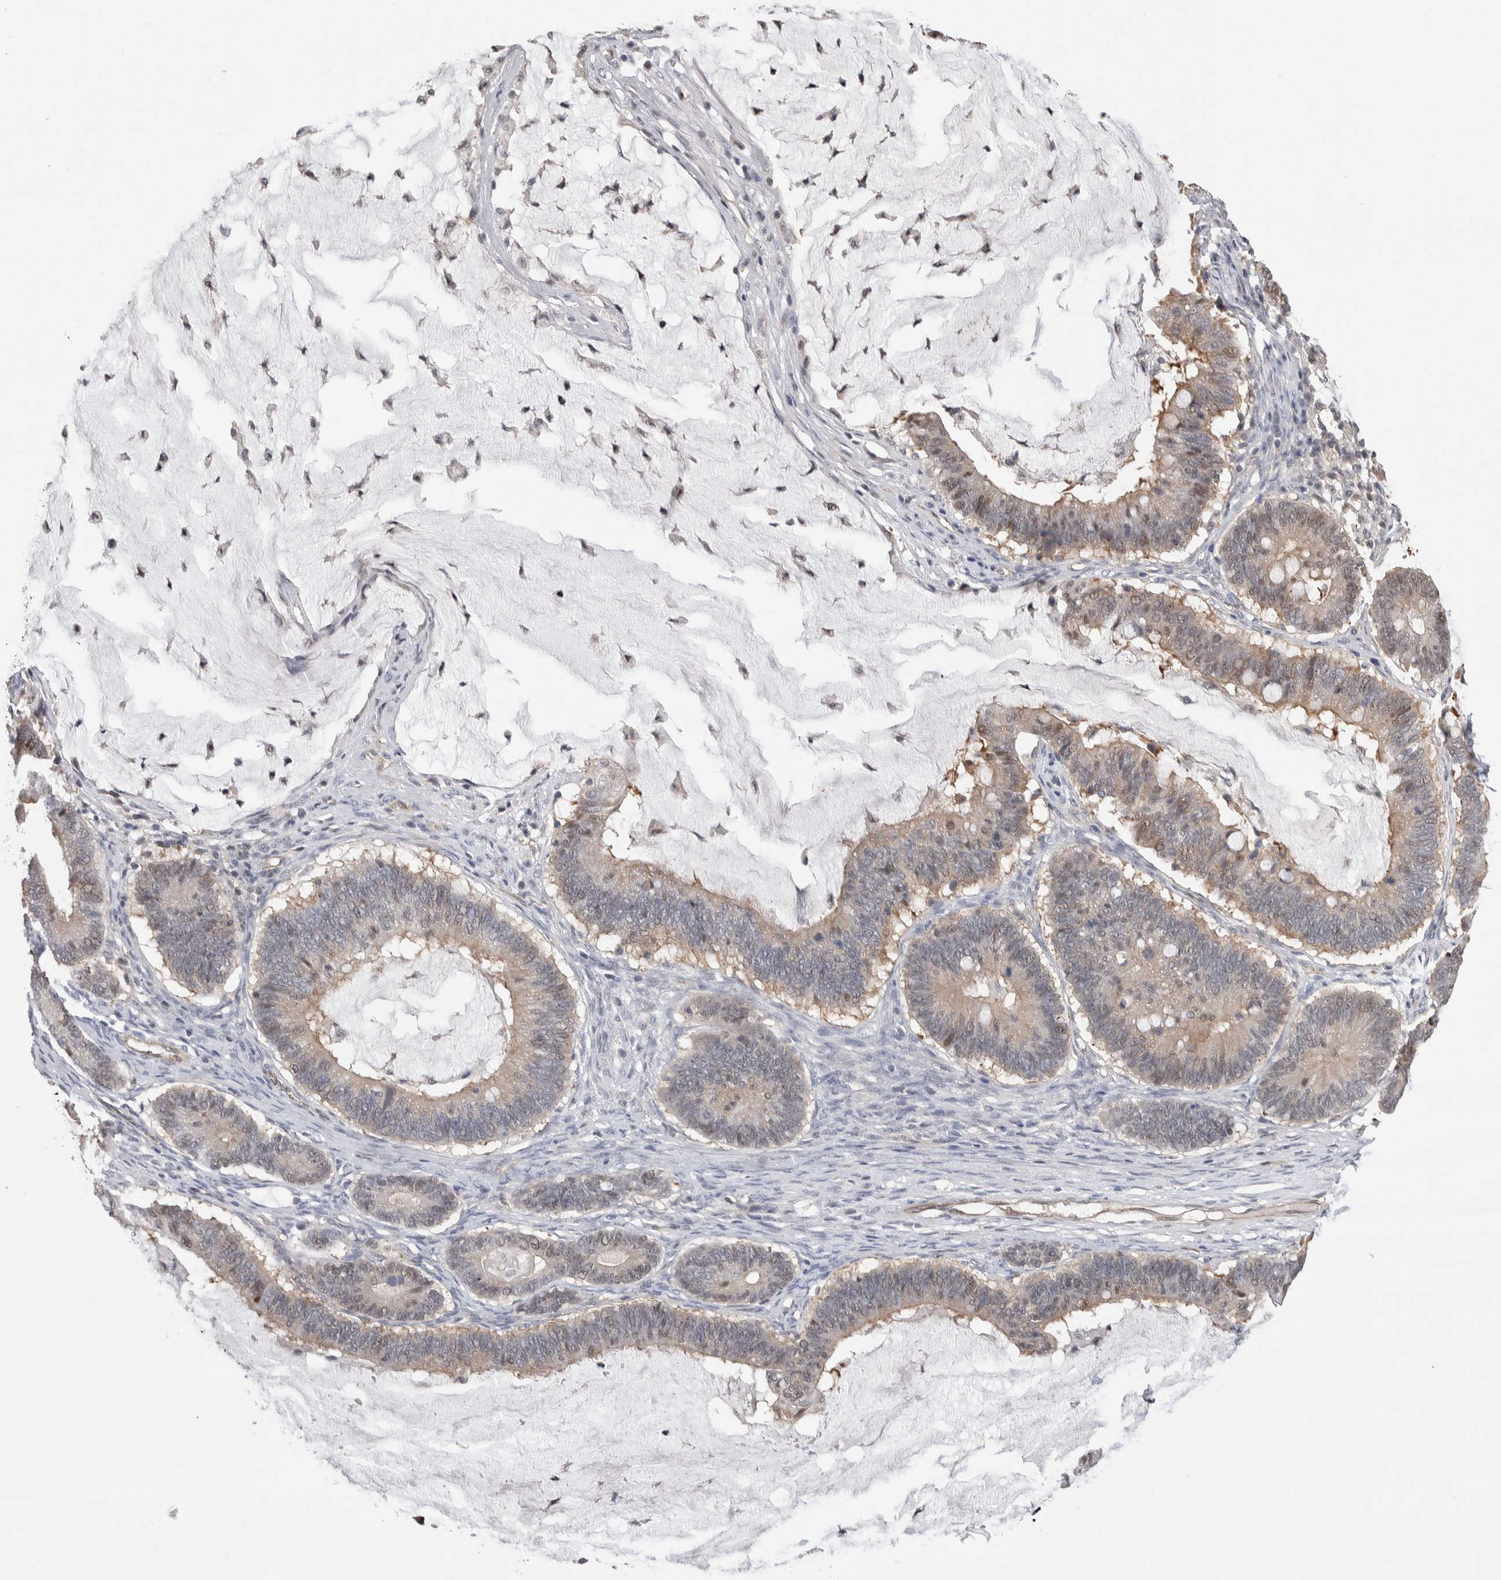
{"staining": {"intensity": "weak", "quantity": "<25%", "location": "cytoplasmic/membranous"}, "tissue": "ovarian cancer", "cell_type": "Tumor cells", "image_type": "cancer", "snomed": [{"axis": "morphology", "description": "Cystadenocarcinoma, mucinous, NOS"}, {"axis": "topography", "description": "Ovary"}], "caption": "The immunohistochemistry photomicrograph has no significant positivity in tumor cells of ovarian mucinous cystadenocarcinoma tissue. The staining was performed using DAB (3,3'-diaminobenzidine) to visualize the protein expression in brown, while the nuclei were stained in blue with hematoxylin (Magnification: 20x).", "gene": "ZBTB49", "patient": {"sex": "female", "age": 61}}